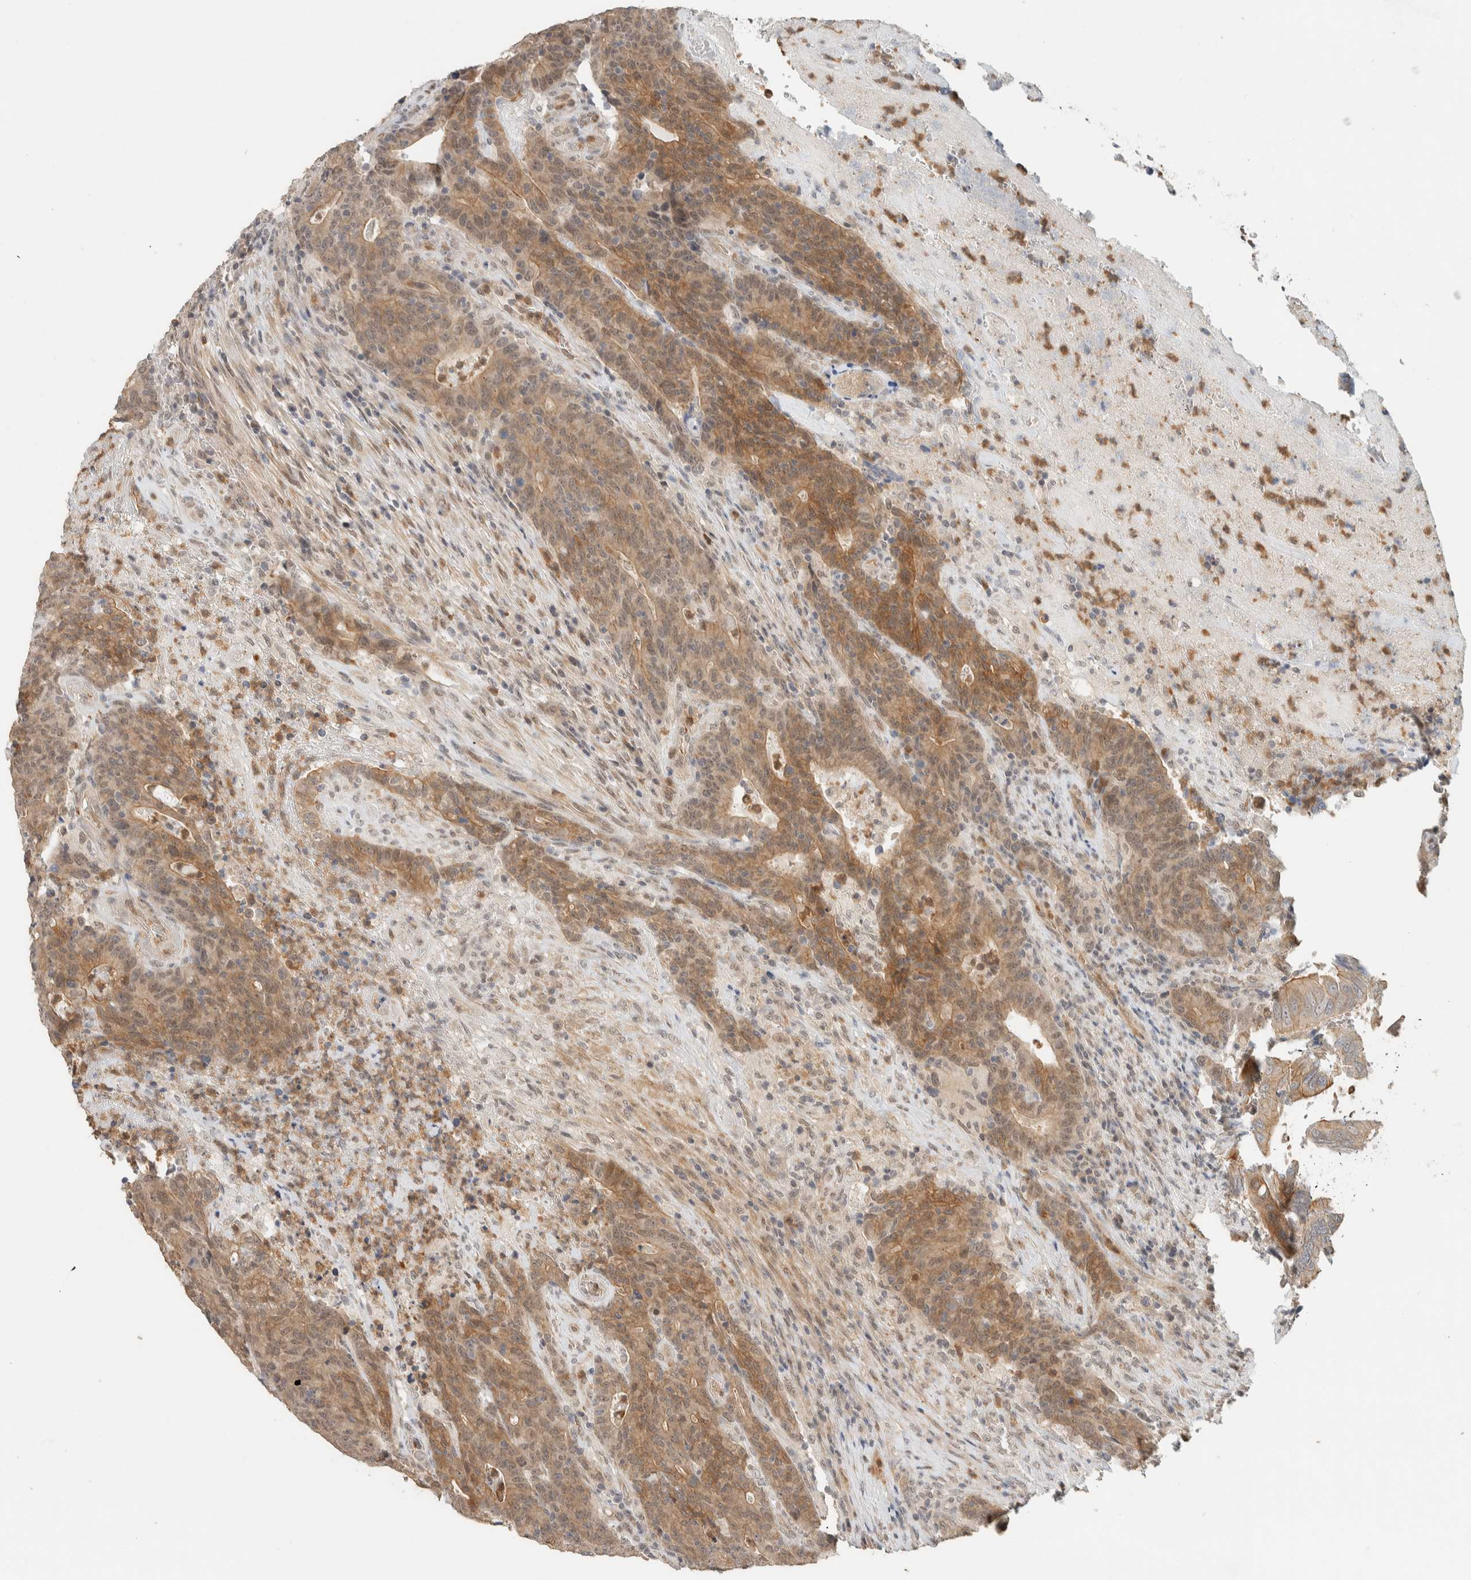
{"staining": {"intensity": "moderate", "quantity": ">75%", "location": "cytoplasmic/membranous"}, "tissue": "colorectal cancer", "cell_type": "Tumor cells", "image_type": "cancer", "snomed": [{"axis": "morphology", "description": "Normal tissue, NOS"}, {"axis": "morphology", "description": "Adenocarcinoma, NOS"}, {"axis": "topography", "description": "Colon"}], "caption": "Colorectal cancer tissue shows moderate cytoplasmic/membranous staining in about >75% of tumor cells, visualized by immunohistochemistry. (DAB (3,3'-diaminobenzidine) = brown stain, brightfield microscopy at high magnification).", "gene": "ZBTB2", "patient": {"sex": "female", "age": 75}}